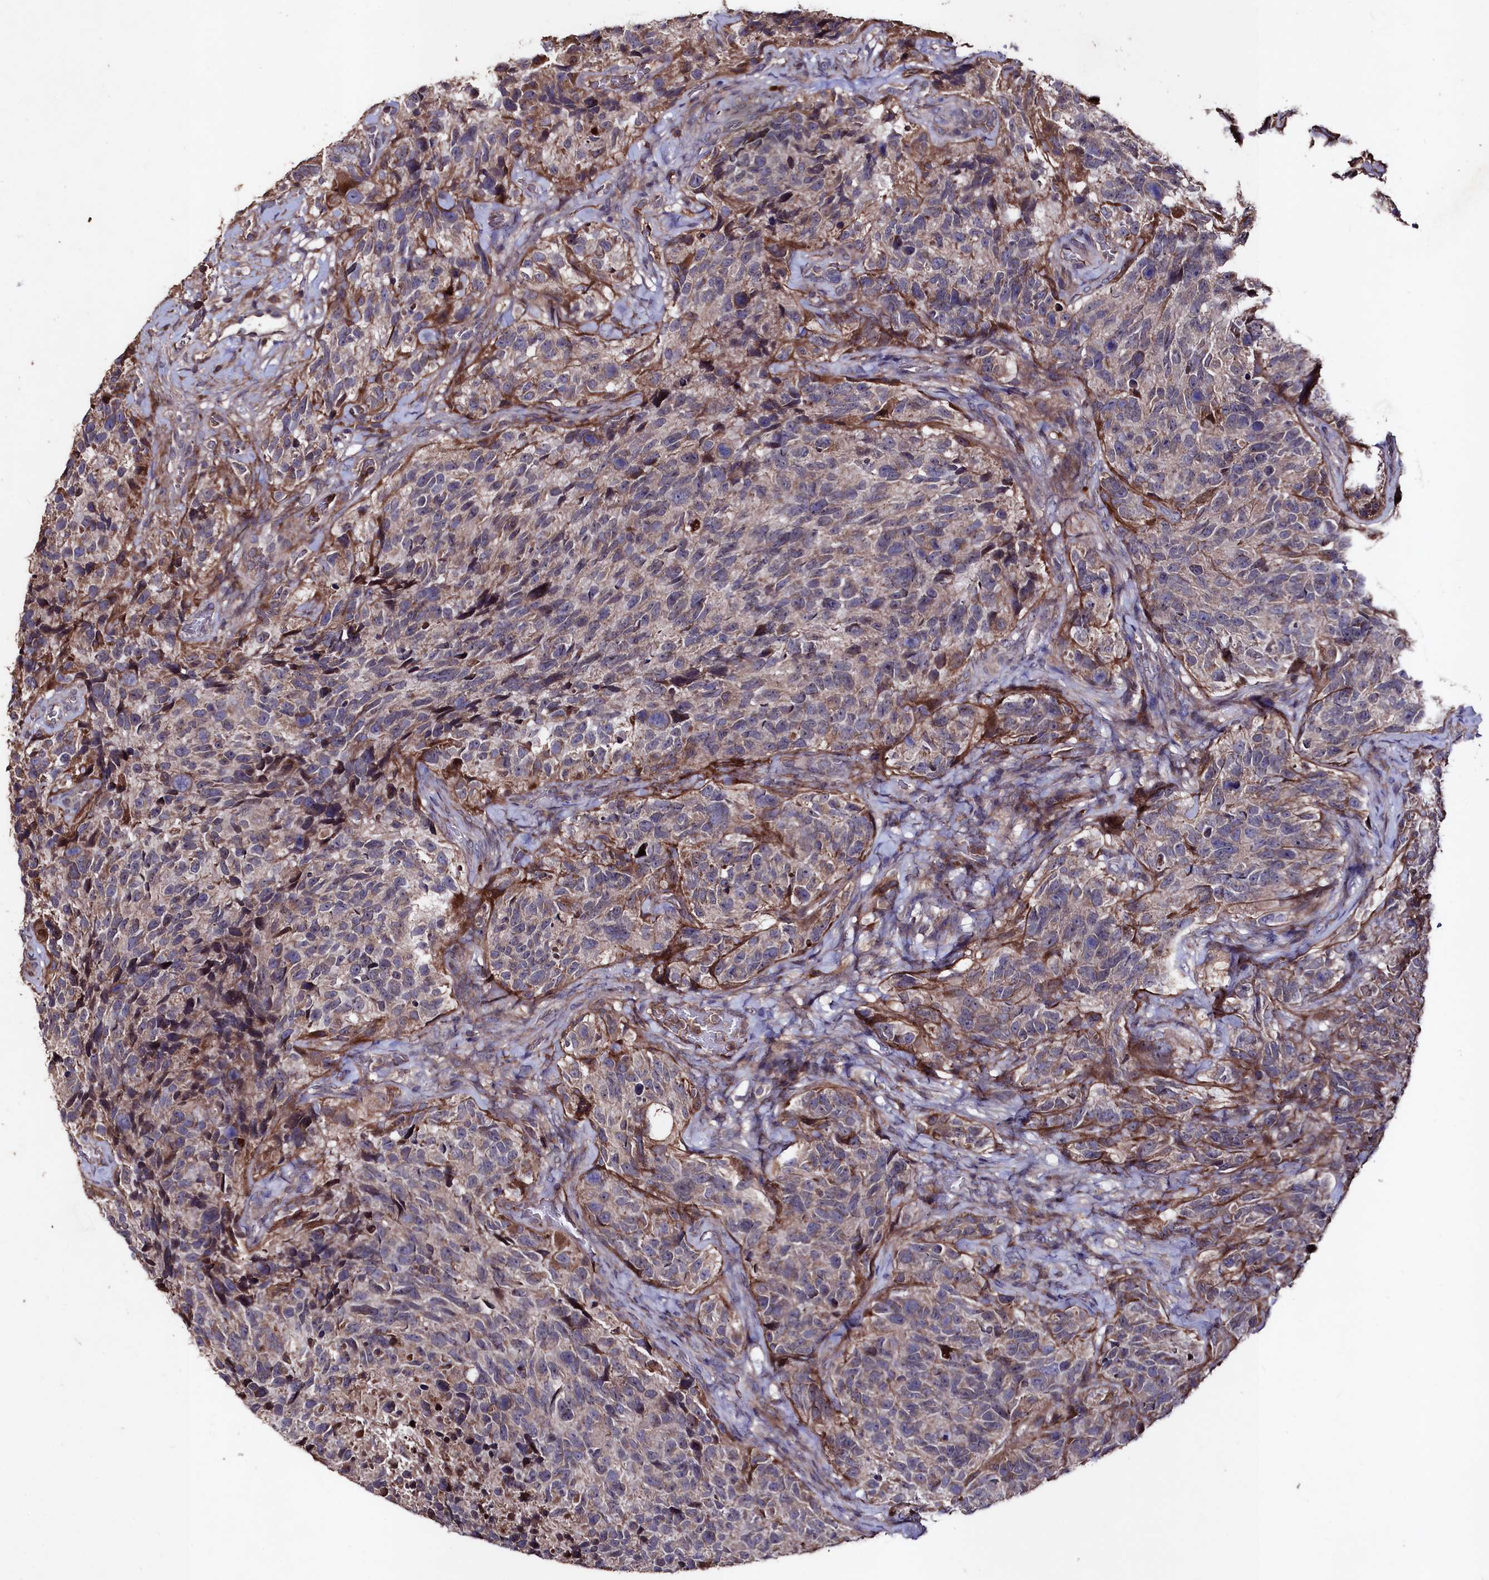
{"staining": {"intensity": "weak", "quantity": "<25%", "location": "cytoplasmic/membranous"}, "tissue": "glioma", "cell_type": "Tumor cells", "image_type": "cancer", "snomed": [{"axis": "morphology", "description": "Glioma, malignant, High grade"}, {"axis": "topography", "description": "Brain"}], "caption": "Immunohistochemical staining of glioma demonstrates no significant staining in tumor cells.", "gene": "MYO1H", "patient": {"sex": "male", "age": 69}}